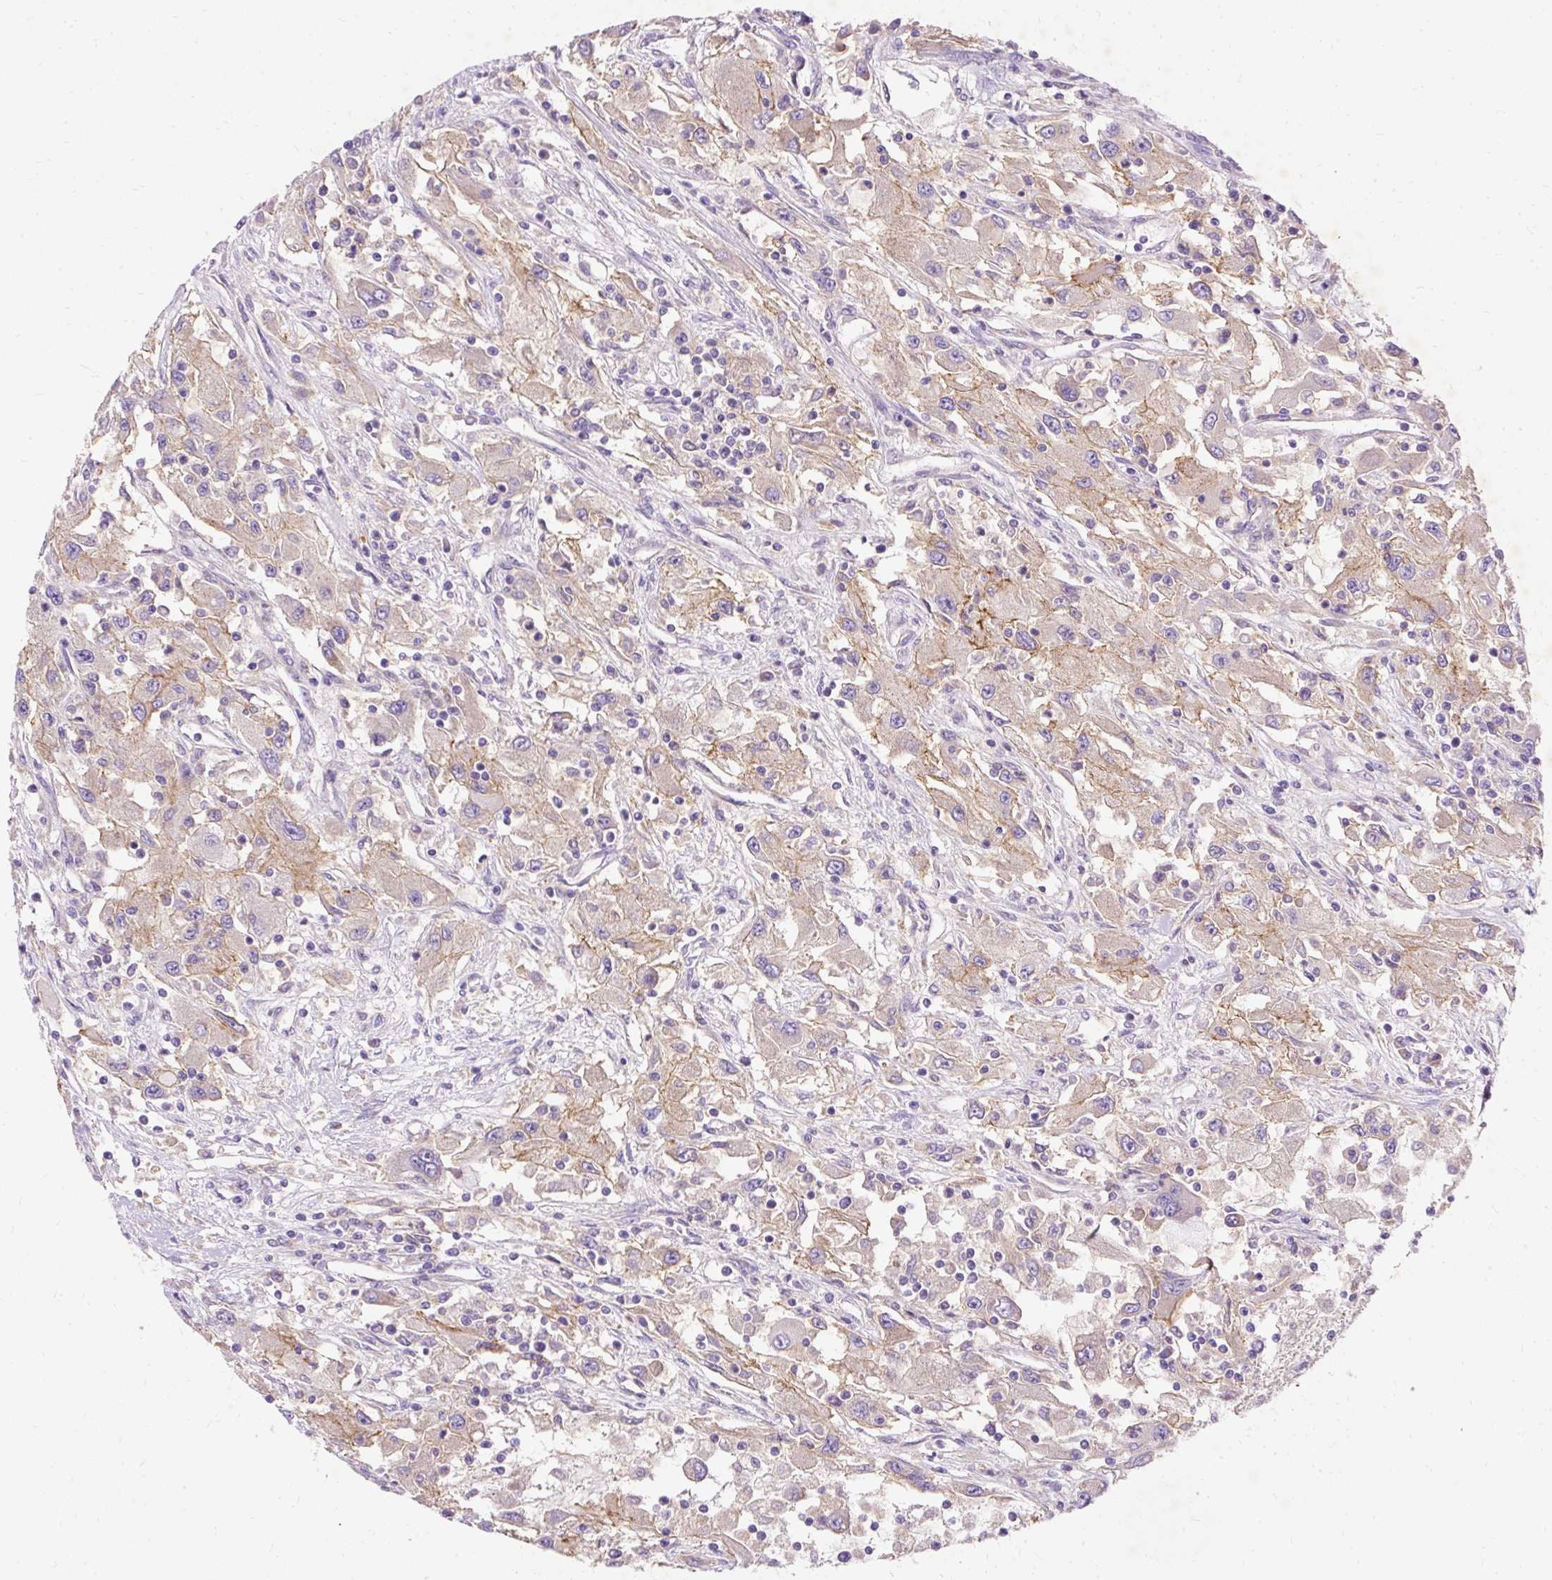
{"staining": {"intensity": "moderate", "quantity": "25%-75%", "location": "cytoplasmic/membranous"}, "tissue": "renal cancer", "cell_type": "Tumor cells", "image_type": "cancer", "snomed": [{"axis": "morphology", "description": "Adenocarcinoma, NOS"}, {"axis": "topography", "description": "Kidney"}], "caption": "Immunohistochemistry (IHC) photomicrograph of neoplastic tissue: renal adenocarcinoma stained using immunohistochemistry shows medium levels of moderate protein expression localized specifically in the cytoplasmic/membranous of tumor cells, appearing as a cytoplasmic/membranous brown color.", "gene": "OR4K15", "patient": {"sex": "female", "age": 67}}